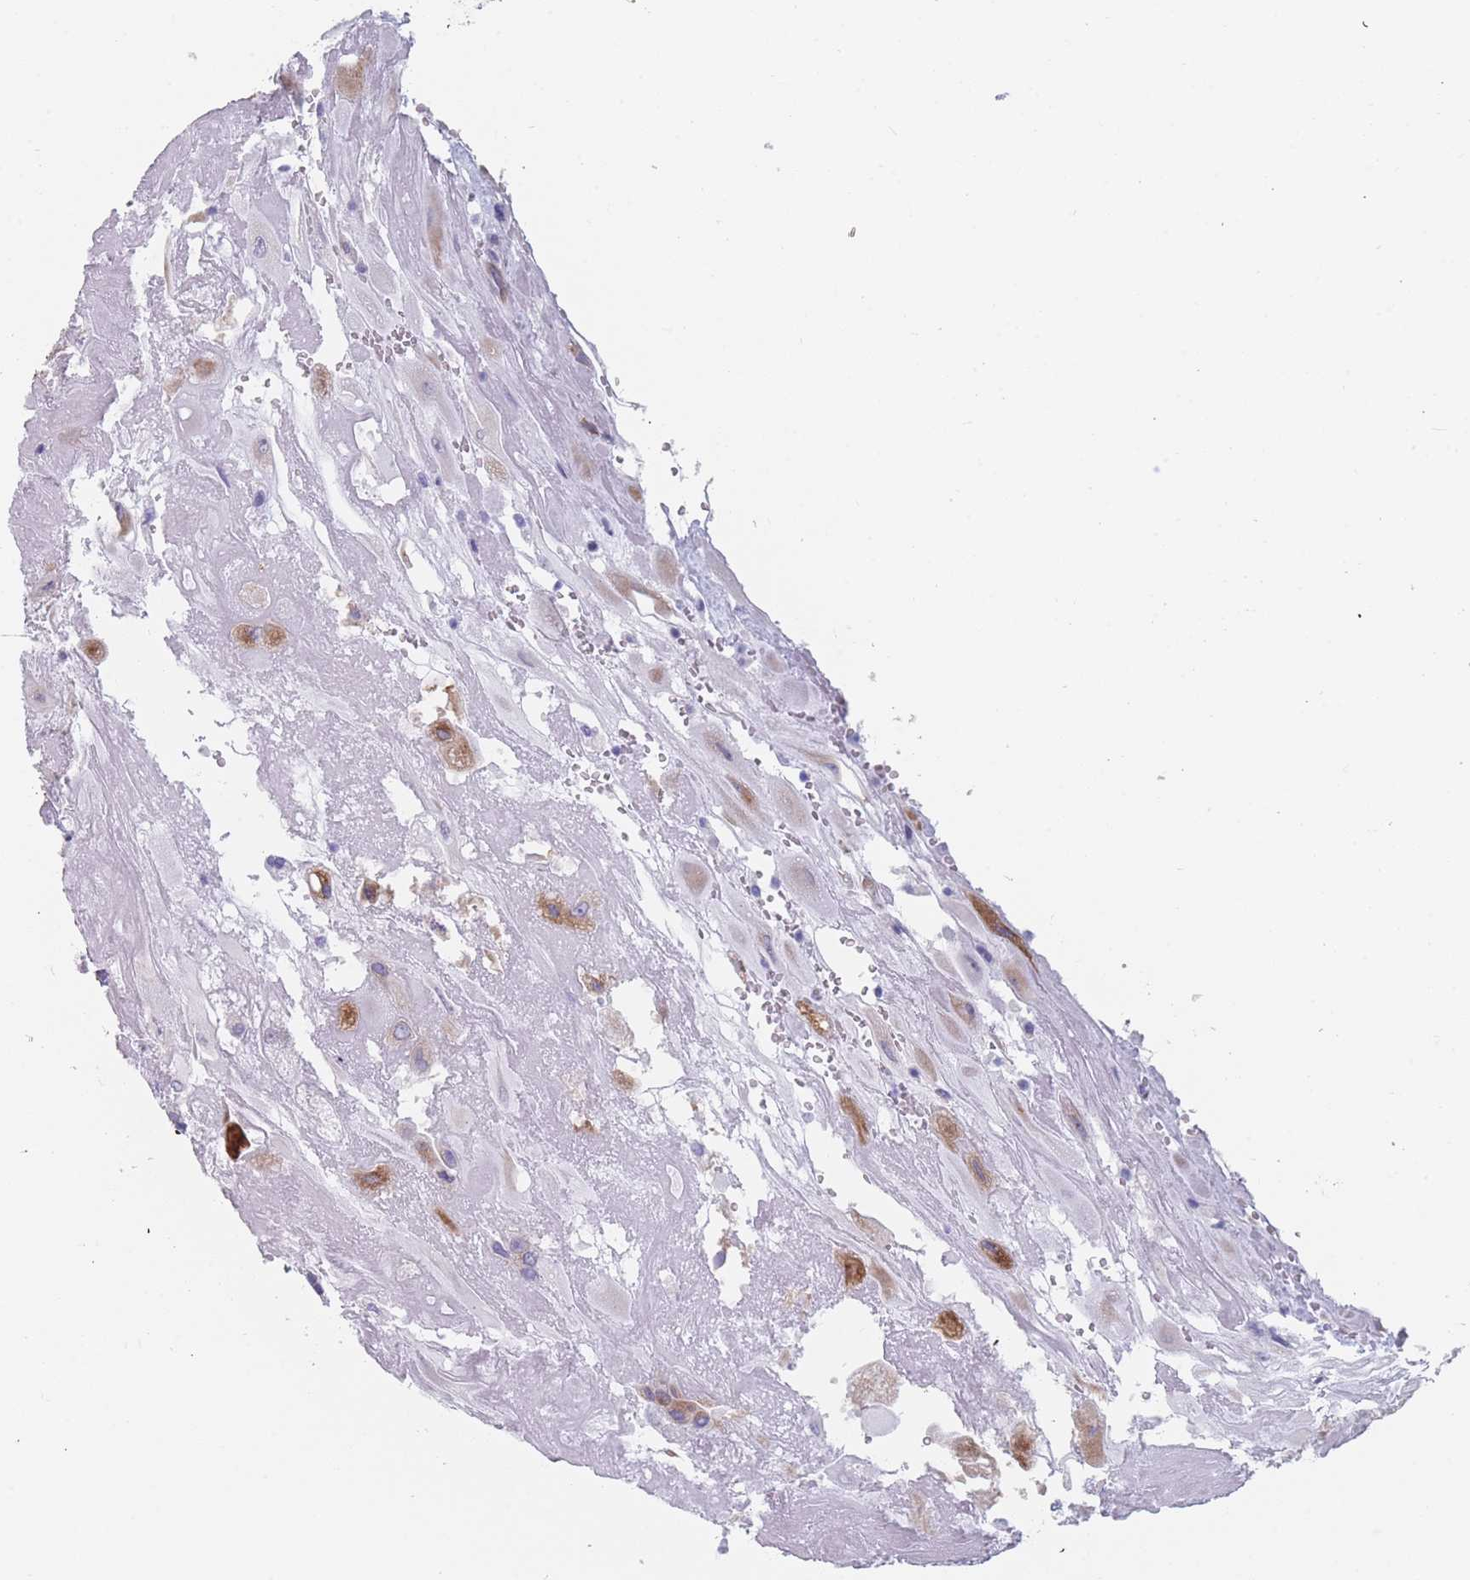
{"staining": {"intensity": "moderate", "quantity": "<25%", "location": "cytoplasmic/membranous"}, "tissue": "placenta", "cell_type": "Decidual cells", "image_type": "normal", "snomed": [{"axis": "morphology", "description": "Normal tissue, NOS"}, {"axis": "topography", "description": "Placenta"}], "caption": "Decidual cells demonstrate low levels of moderate cytoplasmic/membranous staining in about <25% of cells in normal placenta.", "gene": "OR5D16", "patient": {"sex": "female", "age": 32}}